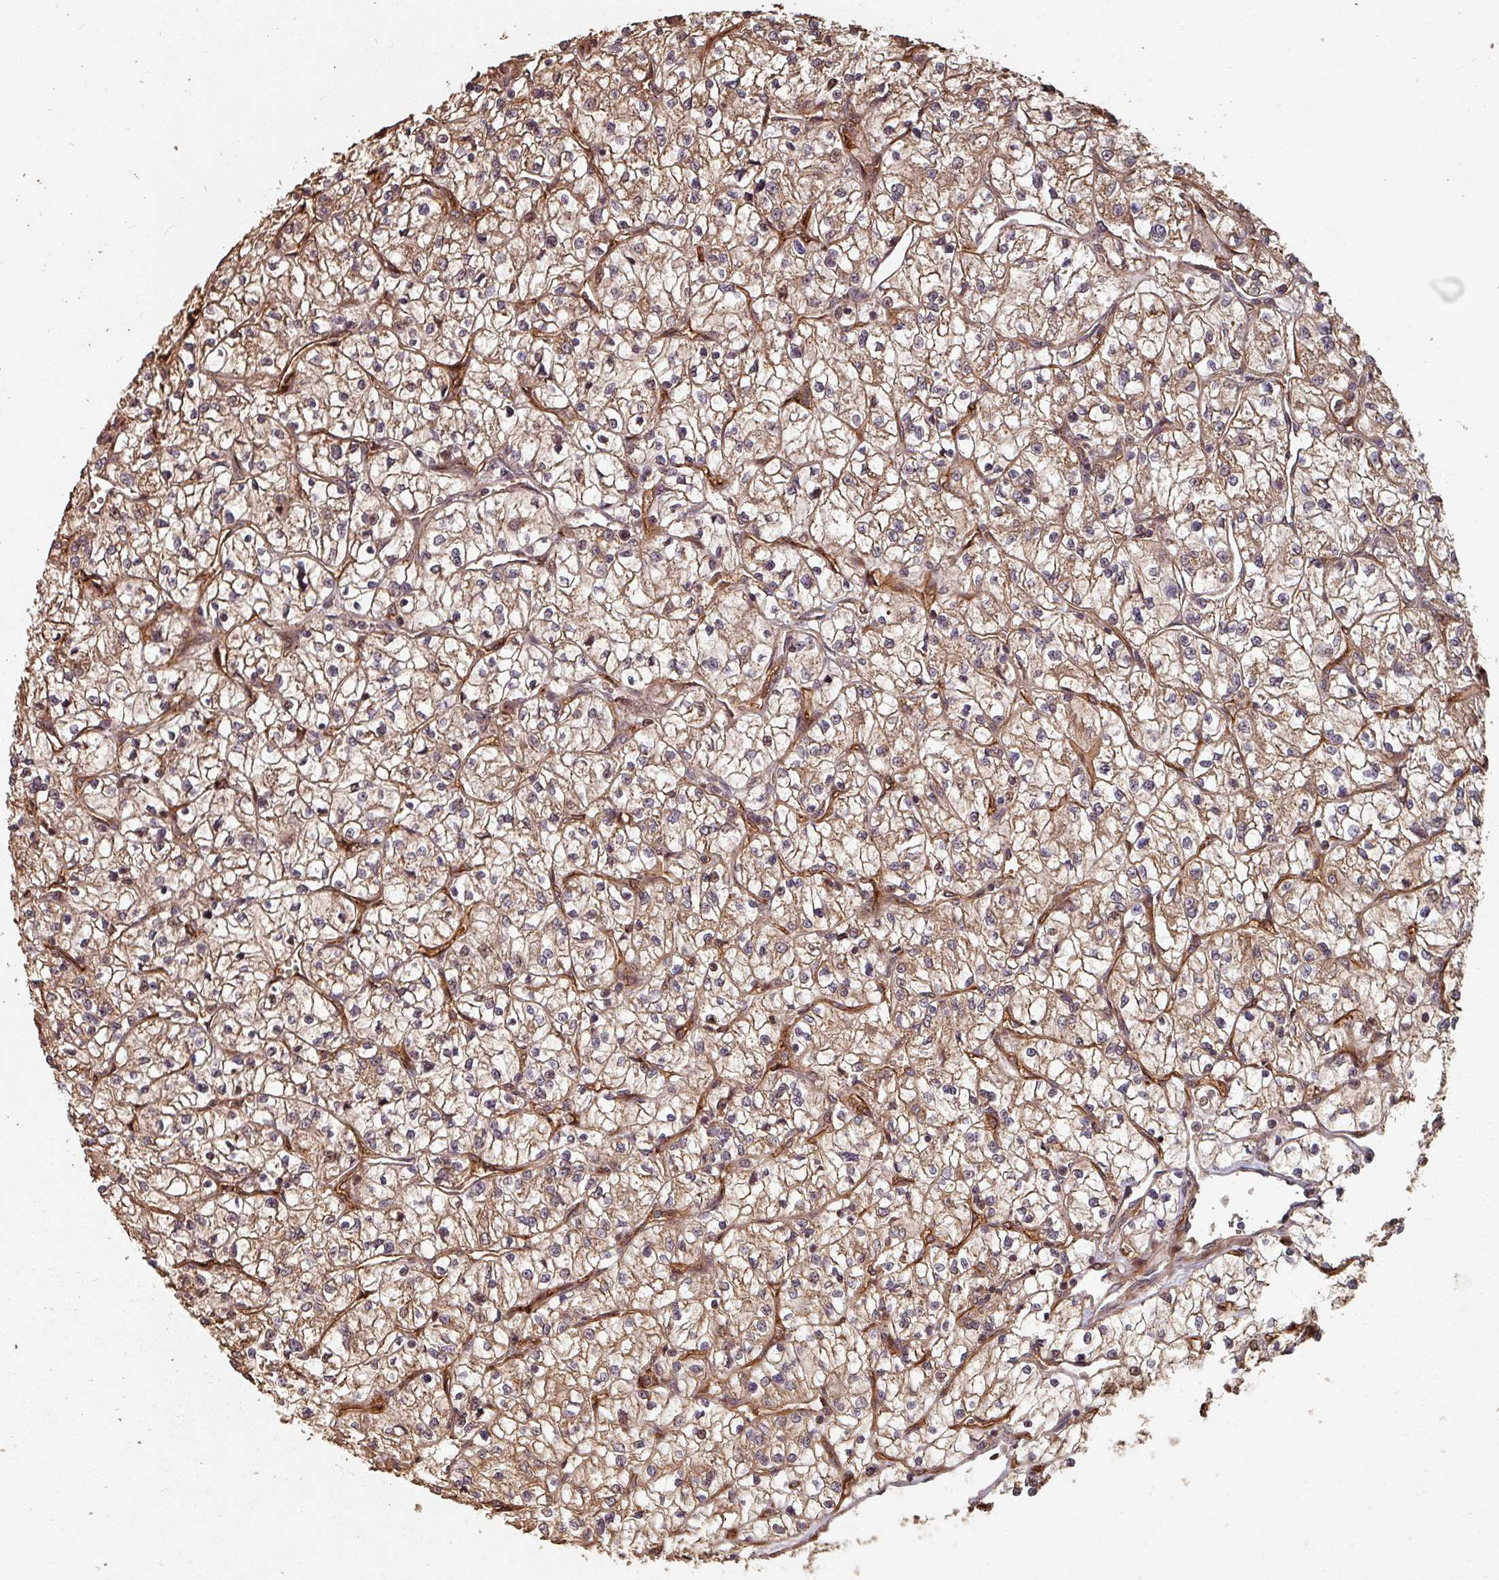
{"staining": {"intensity": "moderate", "quantity": ">75%", "location": "cytoplasmic/membranous"}, "tissue": "renal cancer", "cell_type": "Tumor cells", "image_type": "cancer", "snomed": [{"axis": "morphology", "description": "Adenocarcinoma, NOS"}, {"axis": "topography", "description": "Kidney"}], "caption": "Immunohistochemistry (IHC) image of human renal cancer stained for a protein (brown), which exhibits medium levels of moderate cytoplasmic/membranous expression in about >75% of tumor cells.", "gene": "EID1", "patient": {"sex": "female", "age": 64}}